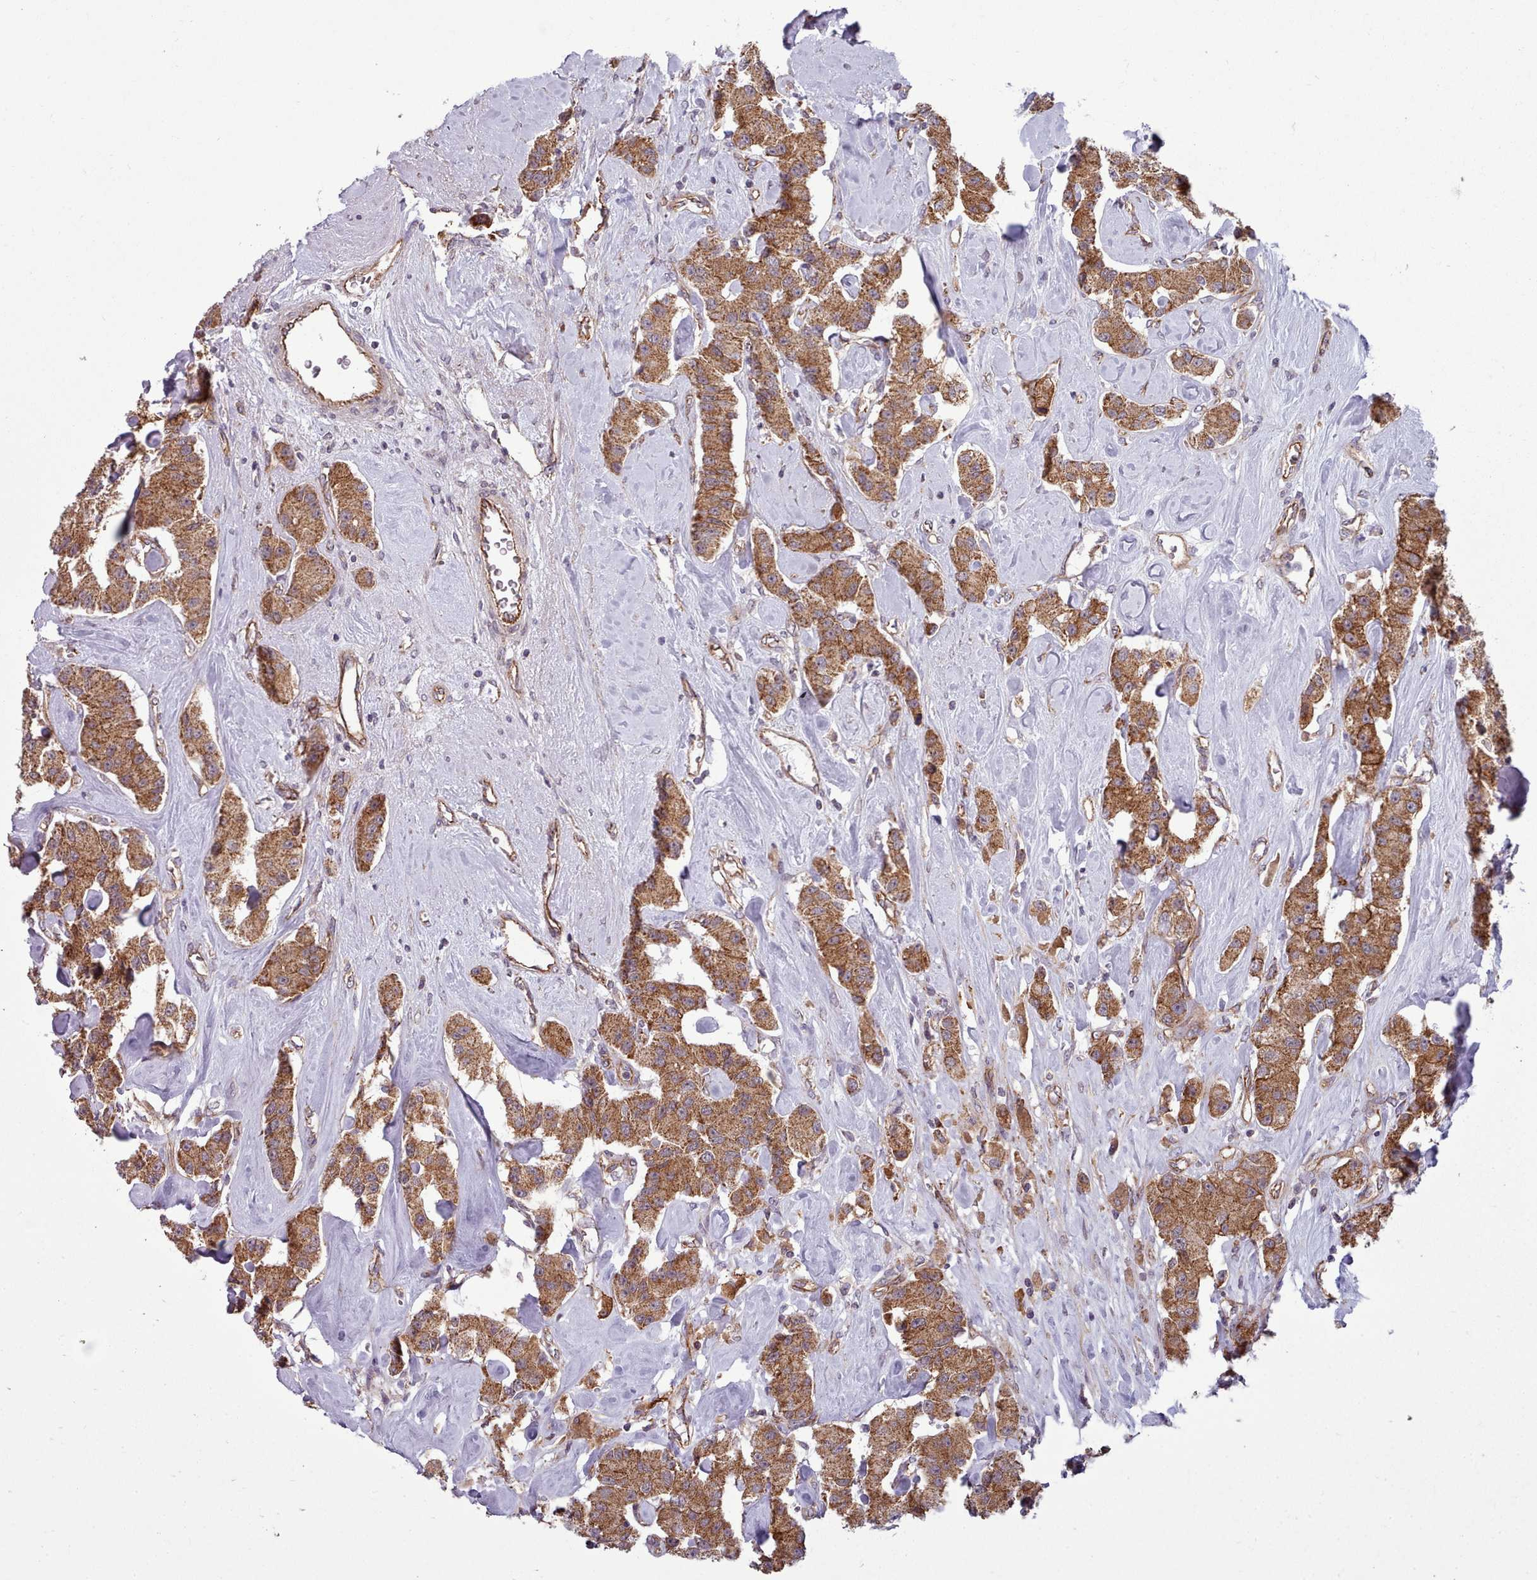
{"staining": {"intensity": "moderate", "quantity": ">75%", "location": "cytoplasmic/membranous"}, "tissue": "carcinoid", "cell_type": "Tumor cells", "image_type": "cancer", "snomed": [{"axis": "morphology", "description": "Carcinoid, malignant, NOS"}, {"axis": "topography", "description": "Pancreas"}], "caption": "High-magnification brightfield microscopy of carcinoid (malignant) stained with DAB (3,3'-diaminobenzidine) (brown) and counterstained with hematoxylin (blue). tumor cells exhibit moderate cytoplasmic/membranous staining is appreciated in about>75% of cells.", "gene": "MRPL46", "patient": {"sex": "male", "age": 41}}